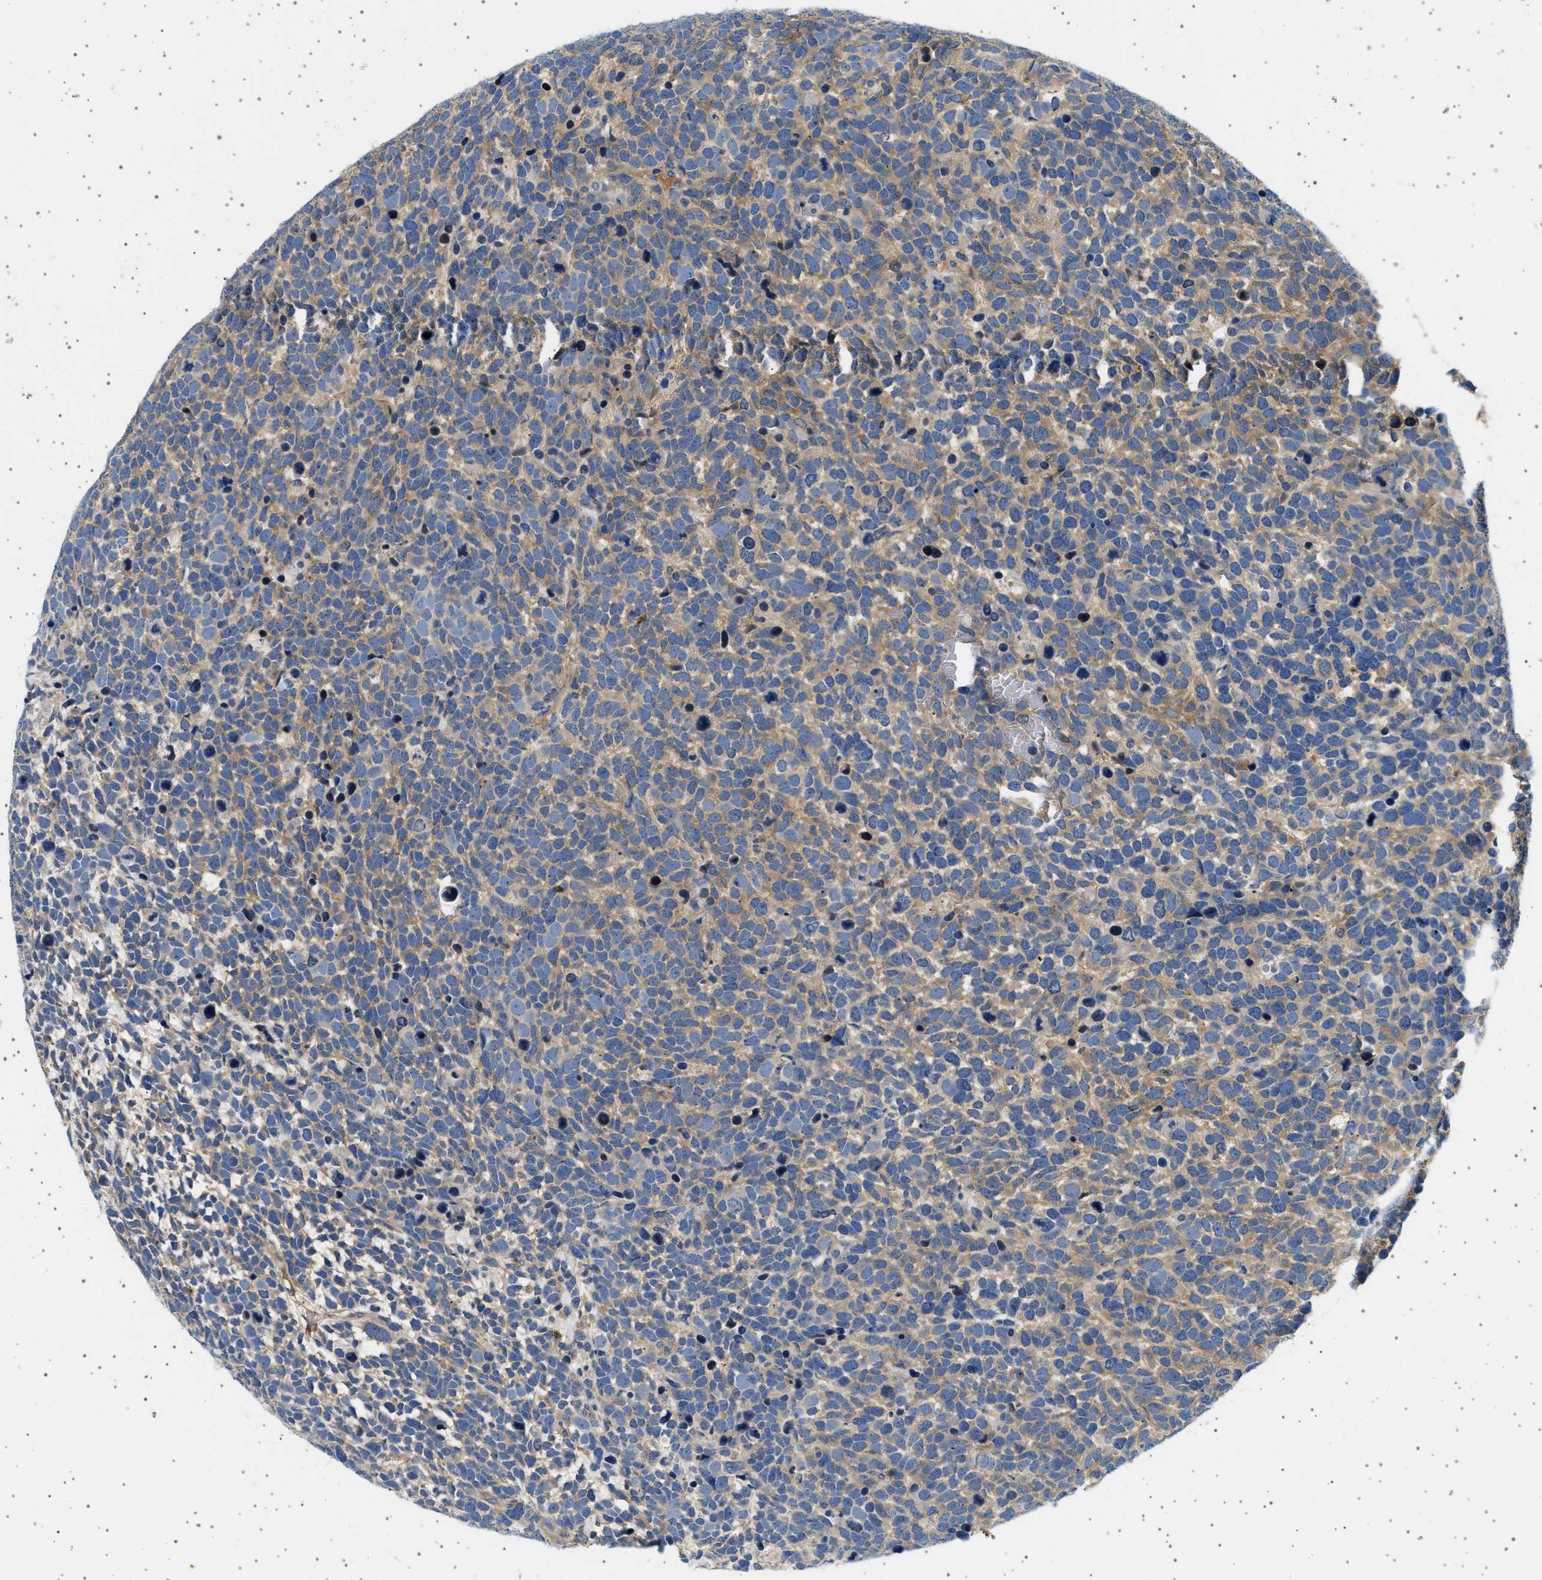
{"staining": {"intensity": "moderate", "quantity": ">75%", "location": "cytoplasmic/membranous"}, "tissue": "urothelial cancer", "cell_type": "Tumor cells", "image_type": "cancer", "snomed": [{"axis": "morphology", "description": "Urothelial carcinoma, High grade"}, {"axis": "topography", "description": "Urinary bladder"}], "caption": "The image reveals staining of urothelial cancer, revealing moderate cytoplasmic/membranous protein staining (brown color) within tumor cells.", "gene": "PLPP6", "patient": {"sex": "female", "age": 82}}